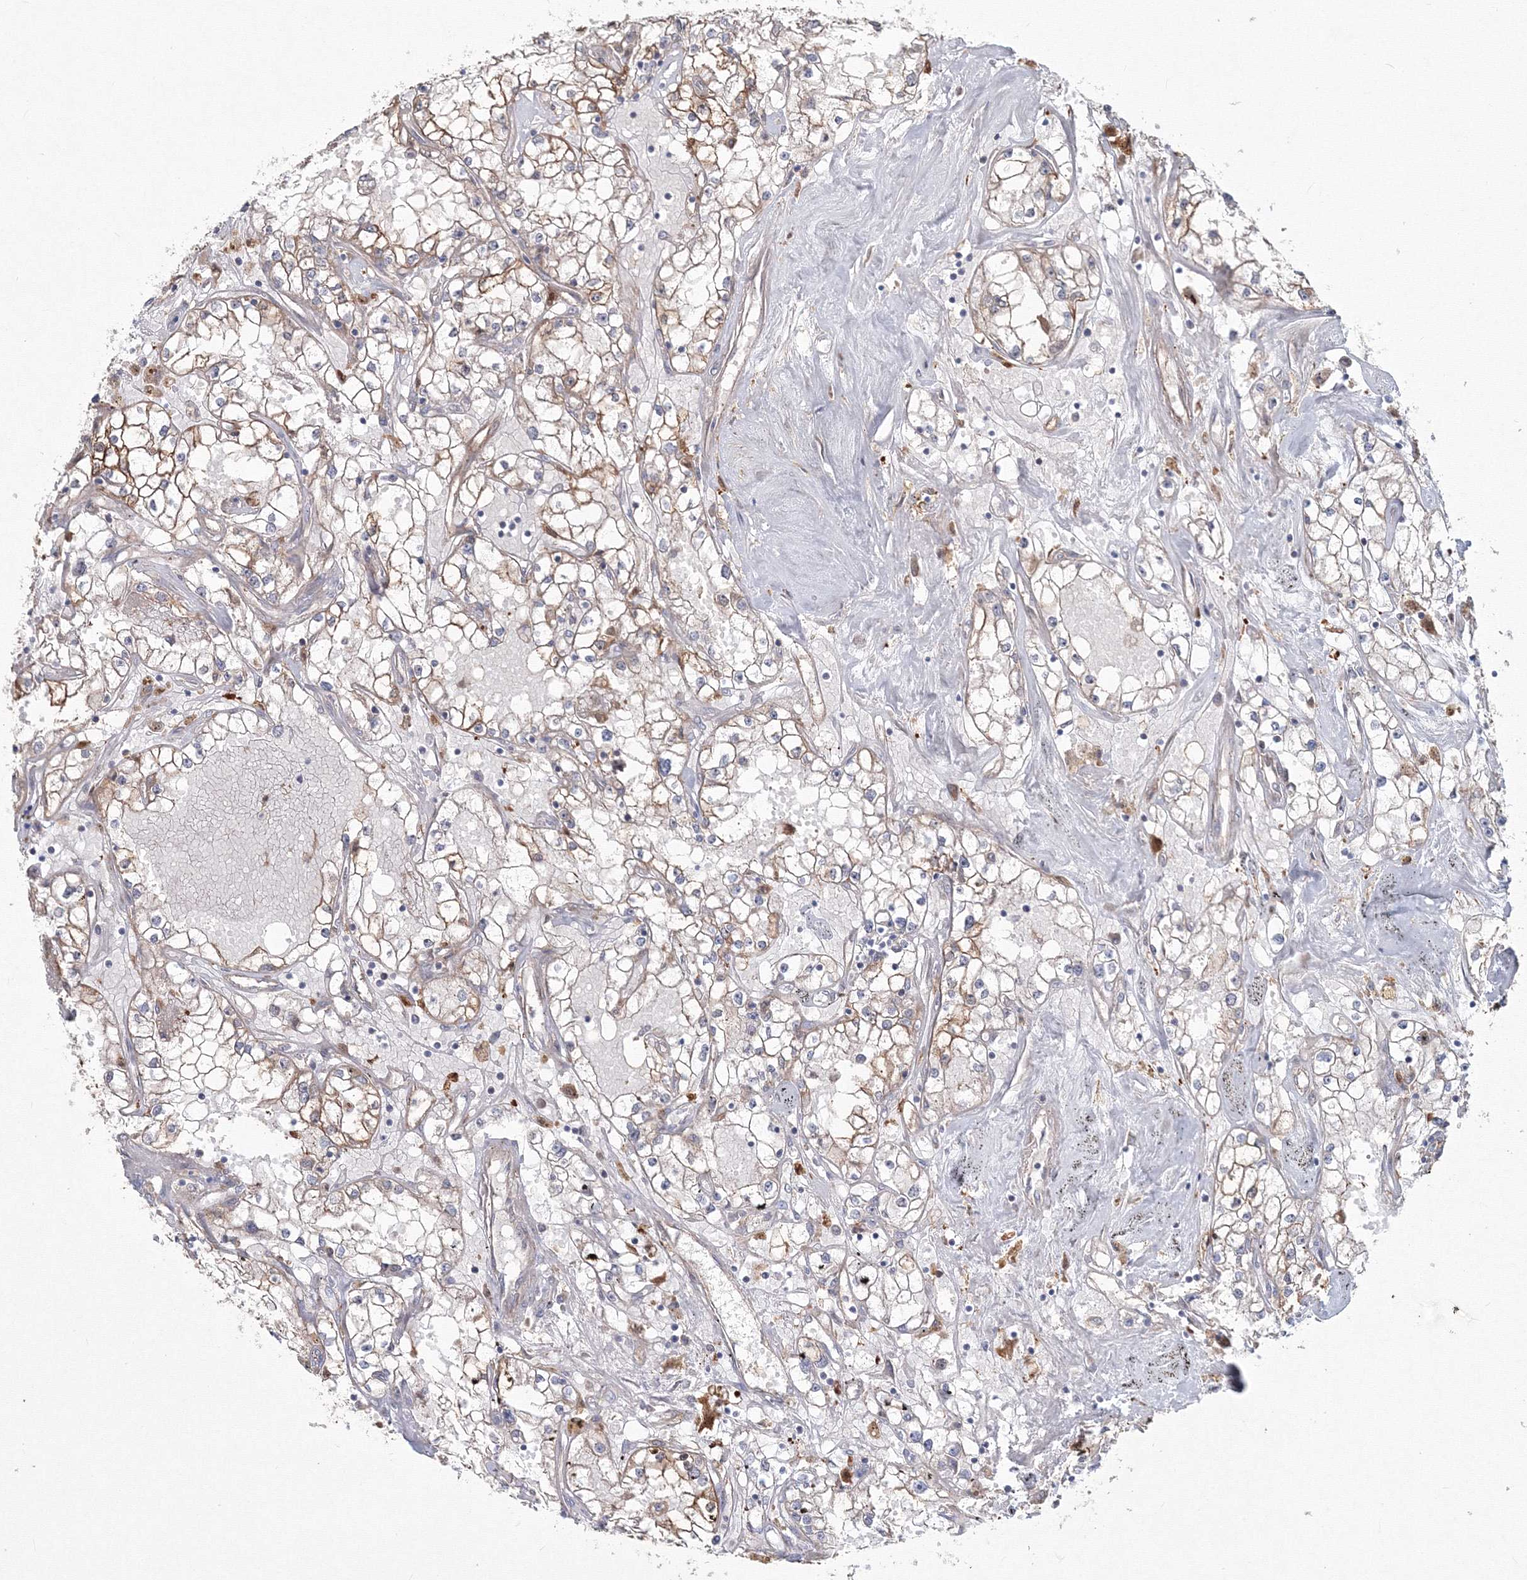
{"staining": {"intensity": "weak", "quantity": "25%-75%", "location": "cytoplasmic/membranous"}, "tissue": "renal cancer", "cell_type": "Tumor cells", "image_type": "cancer", "snomed": [{"axis": "morphology", "description": "Adenocarcinoma, NOS"}, {"axis": "topography", "description": "Kidney"}], "caption": "Tumor cells reveal weak cytoplasmic/membranous staining in approximately 25%-75% of cells in renal cancer (adenocarcinoma). (DAB IHC with brightfield microscopy, high magnification).", "gene": "MKRN2", "patient": {"sex": "male", "age": 56}}